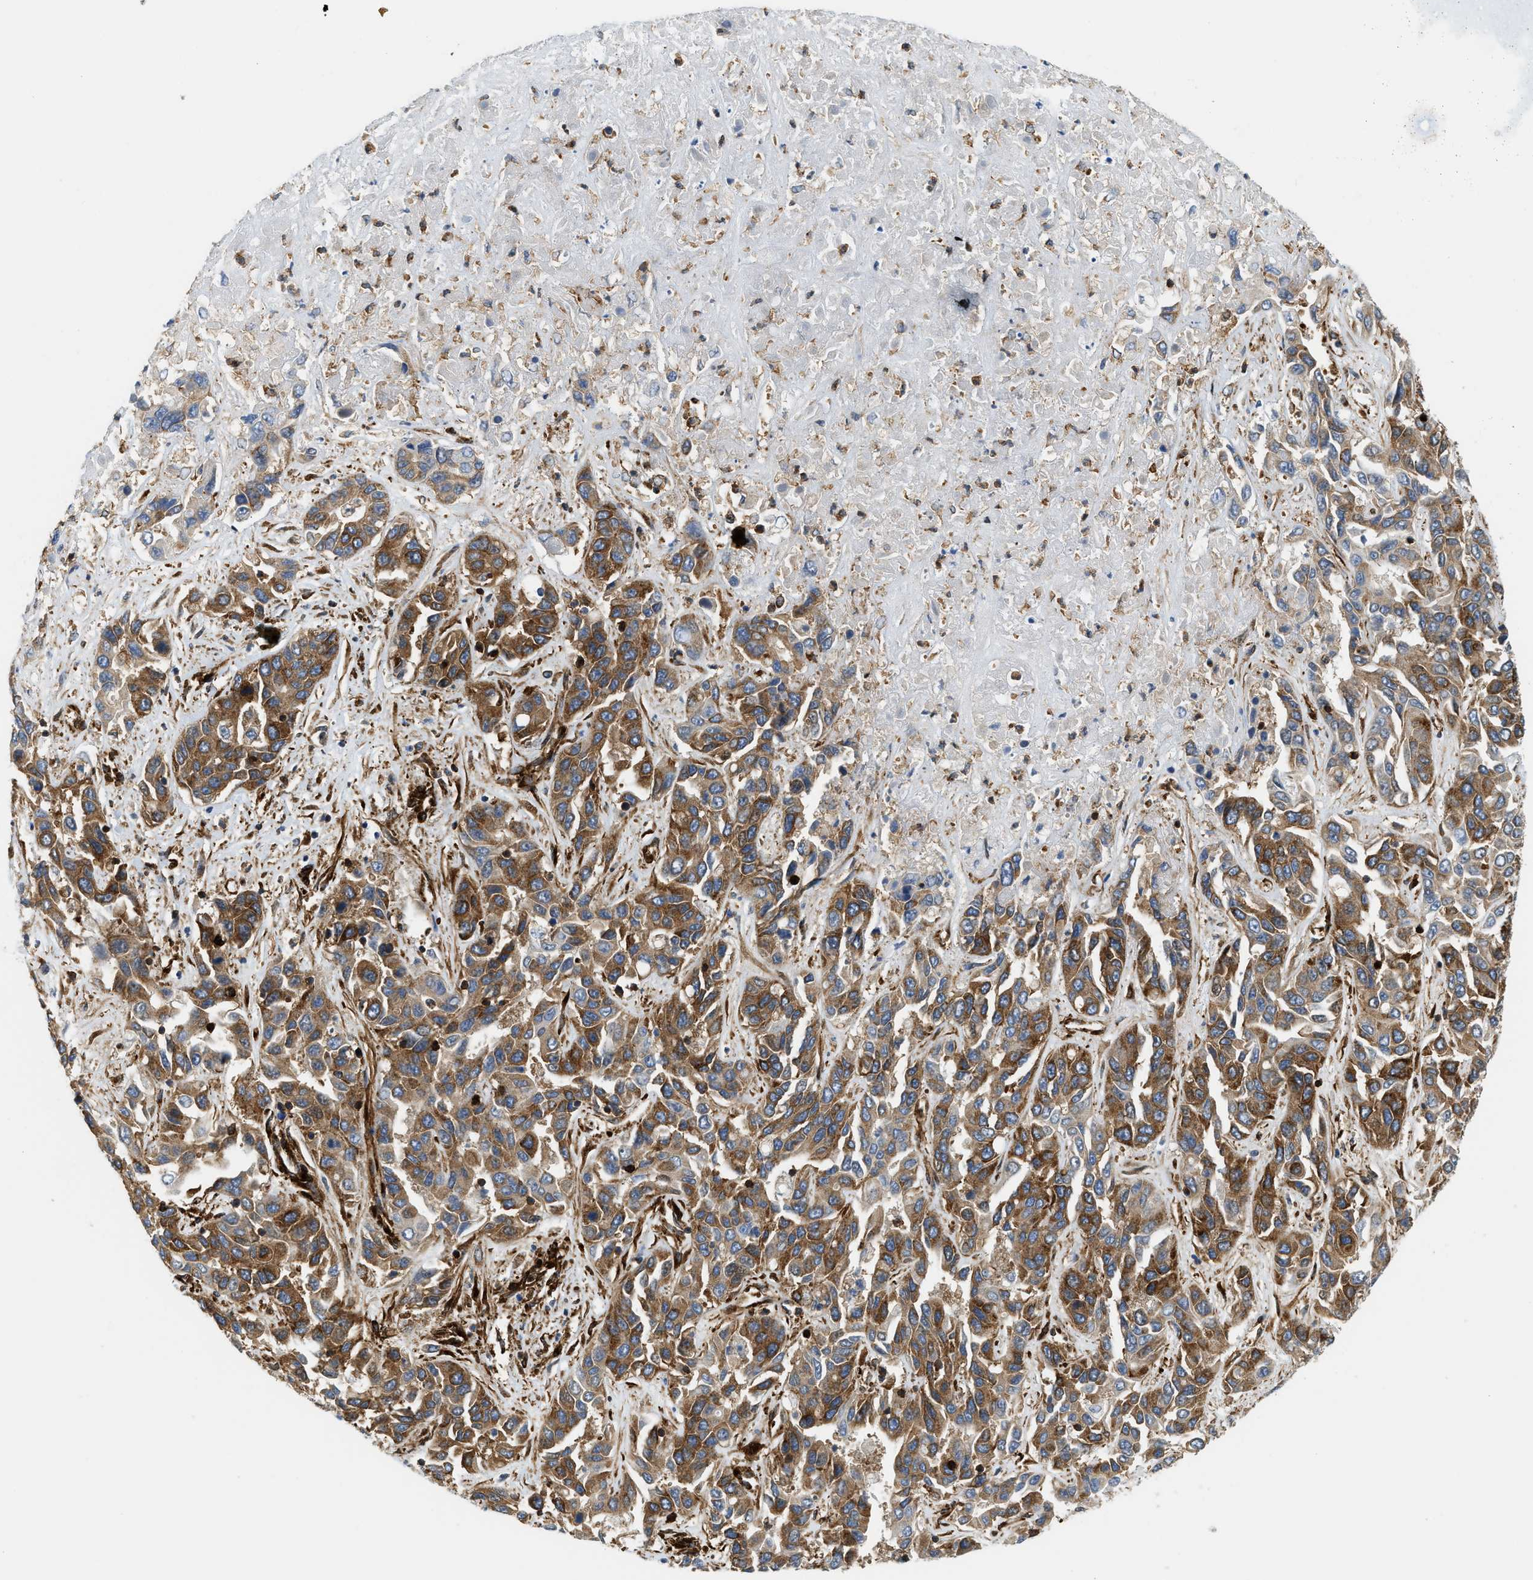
{"staining": {"intensity": "strong", "quantity": ">75%", "location": "cytoplasmic/membranous"}, "tissue": "liver cancer", "cell_type": "Tumor cells", "image_type": "cancer", "snomed": [{"axis": "morphology", "description": "Cholangiocarcinoma"}, {"axis": "topography", "description": "Liver"}], "caption": "DAB (3,3'-diaminobenzidine) immunohistochemical staining of liver cancer (cholangiocarcinoma) reveals strong cytoplasmic/membranous protein positivity in approximately >75% of tumor cells. (brown staining indicates protein expression, while blue staining denotes nuclei).", "gene": "HIP1", "patient": {"sex": "female", "age": 52}}